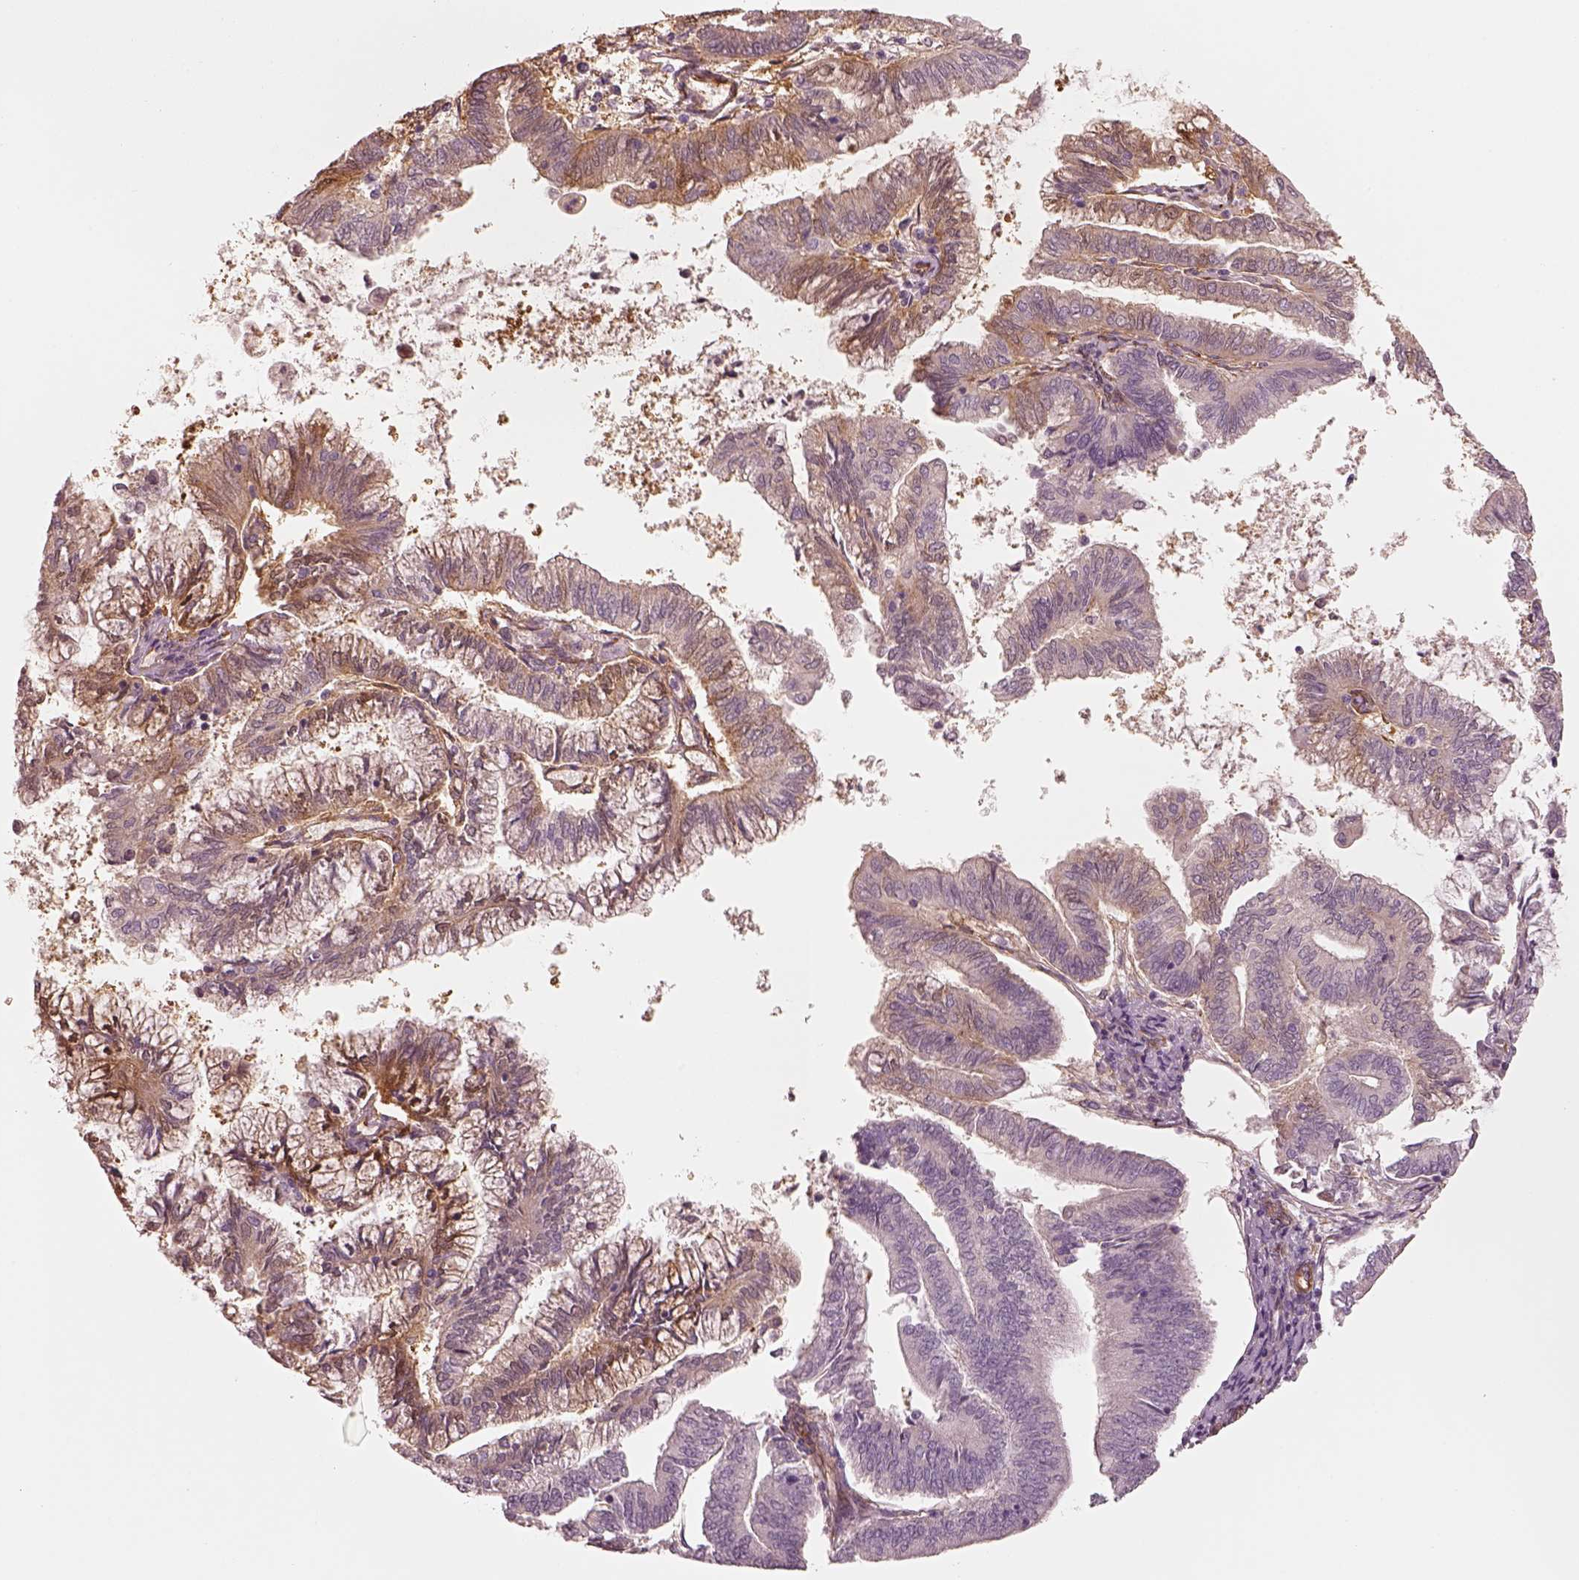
{"staining": {"intensity": "weak", "quantity": "25%-75%", "location": "cytoplasmic/membranous"}, "tissue": "endometrial cancer", "cell_type": "Tumor cells", "image_type": "cancer", "snomed": [{"axis": "morphology", "description": "Adenocarcinoma, NOS"}, {"axis": "topography", "description": "Endometrium"}], "caption": "Endometrial cancer (adenocarcinoma) tissue demonstrates weak cytoplasmic/membranous staining in about 25%-75% of tumor cells, visualized by immunohistochemistry.", "gene": "CRYM", "patient": {"sex": "female", "age": 55}}